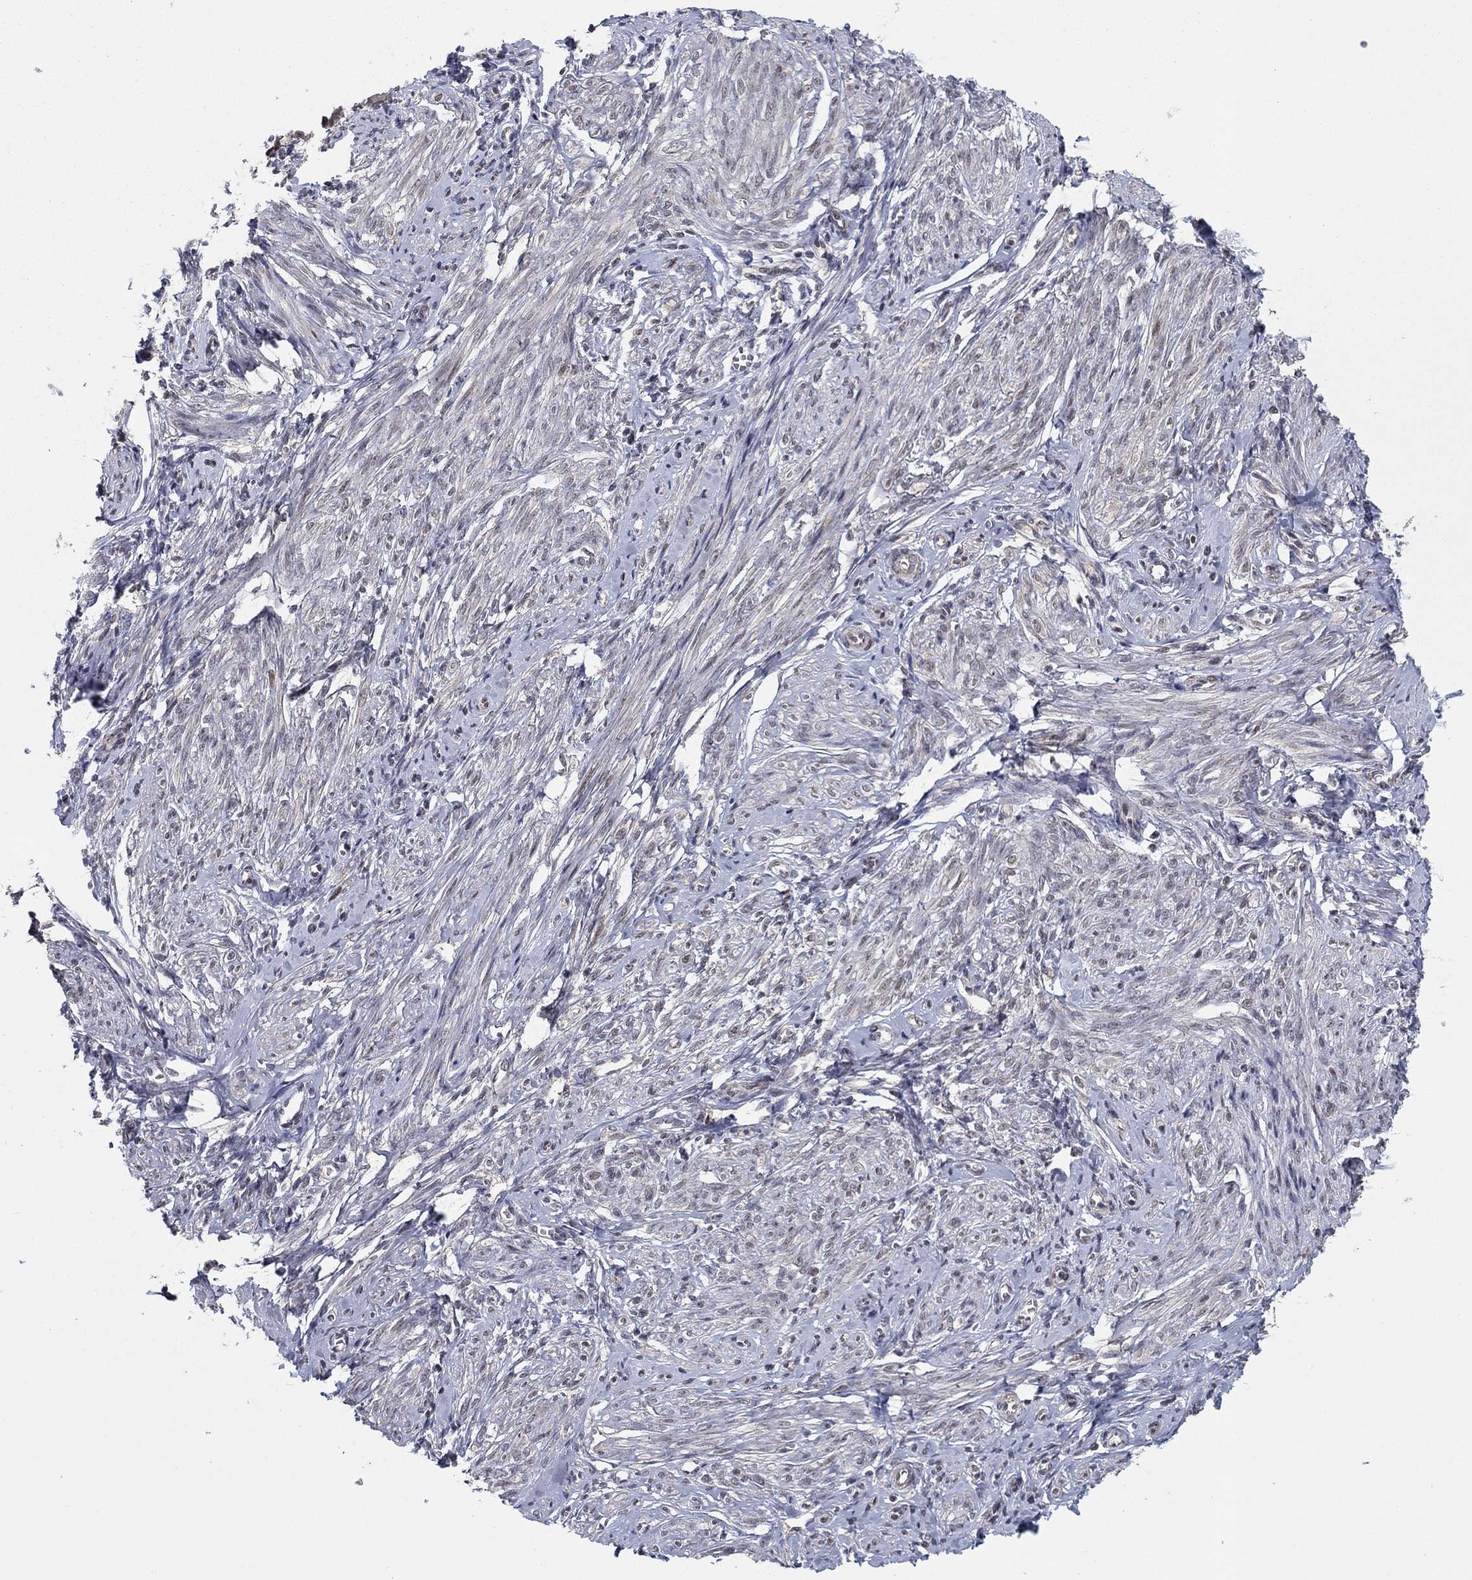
{"staining": {"intensity": "negative", "quantity": "none", "location": "none"}, "tissue": "endometrium", "cell_type": "Cells in endometrial stroma", "image_type": "normal", "snomed": [{"axis": "morphology", "description": "Normal tissue, NOS"}, {"axis": "topography", "description": "Cervix"}, {"axis": "topography", "description": "Endometrium"}], "caption": "Cells in endometrial stroma show no significant protein expression in normal endometrium.", "gene": "PSMC1", "patient": {"sex": "female", "age": 37}}